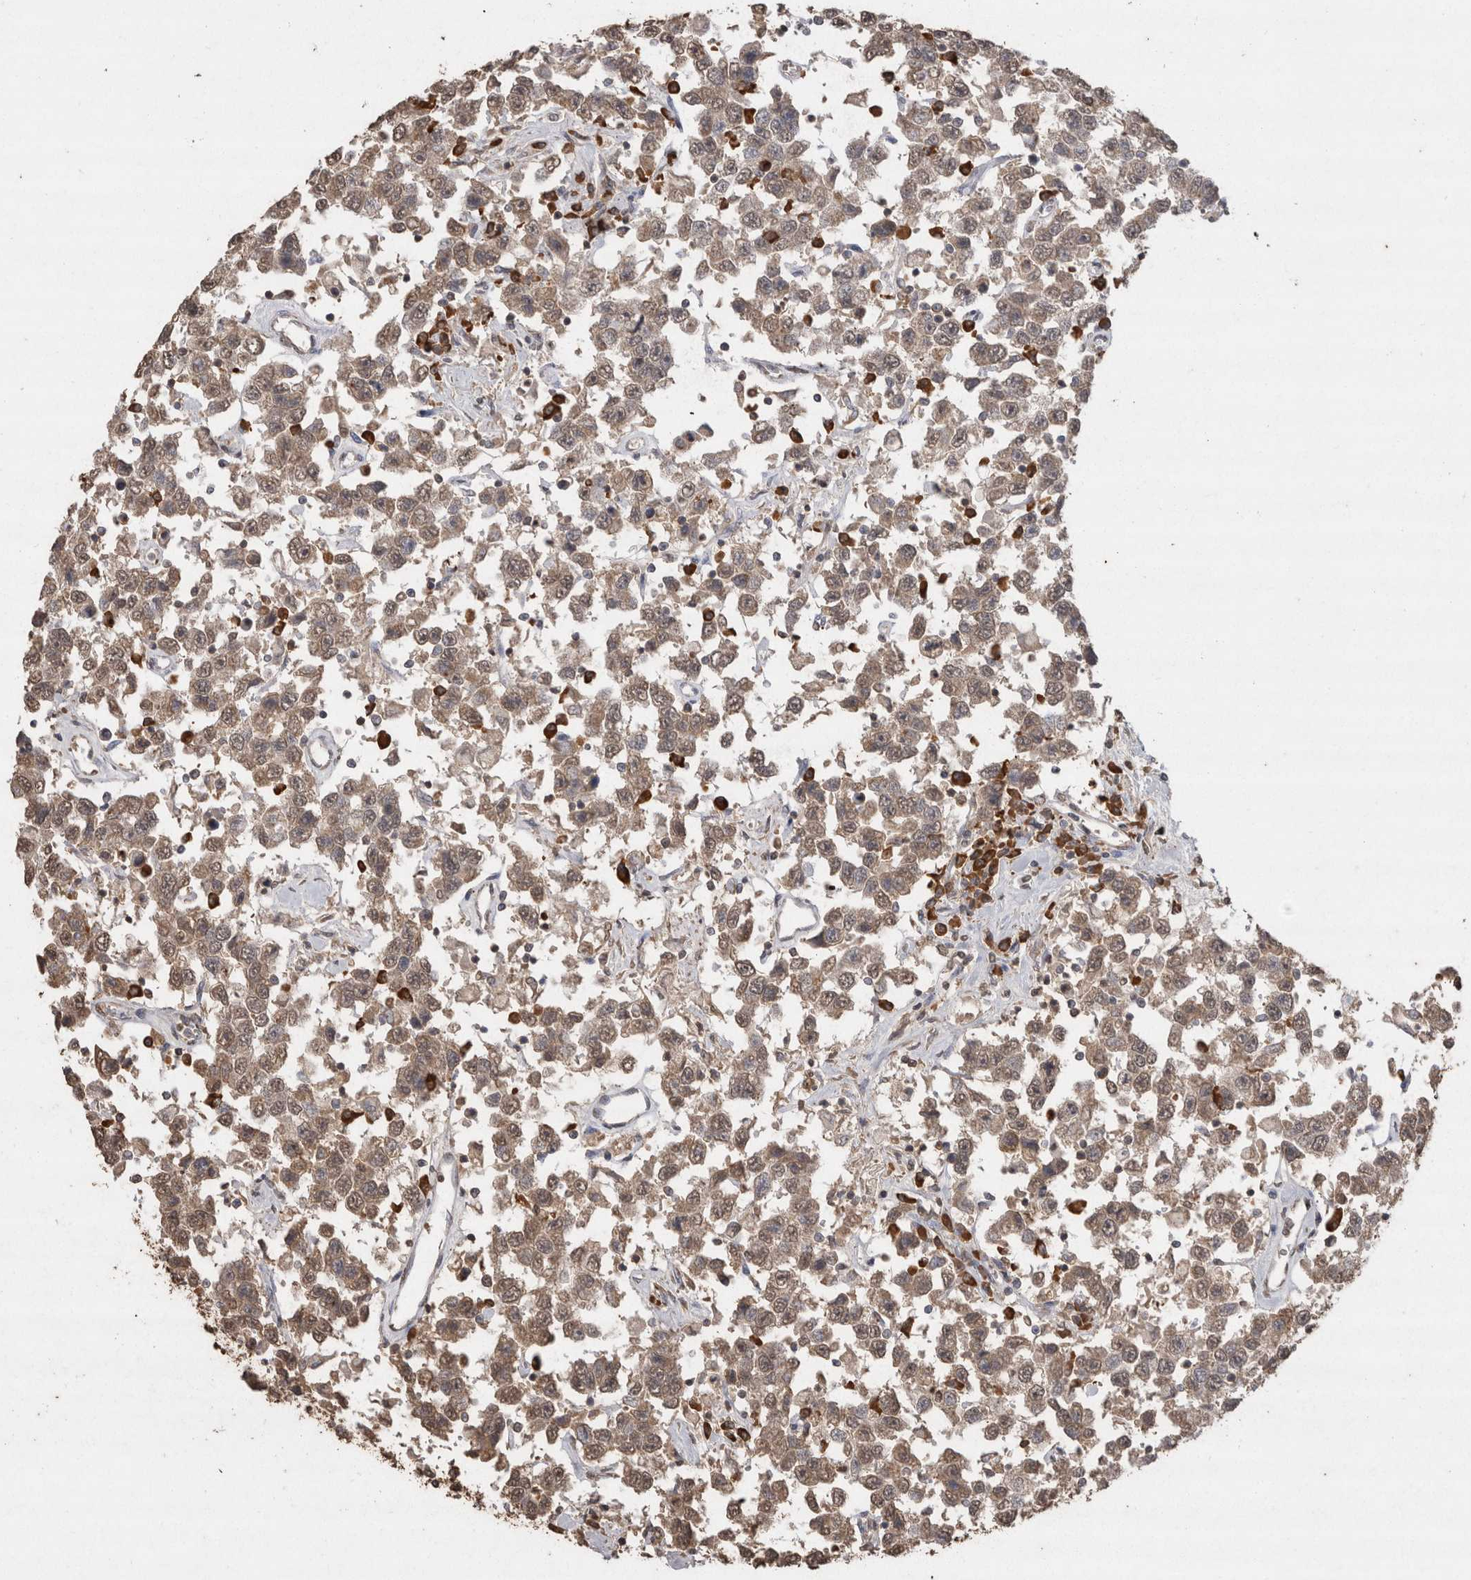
{"staining": {"intensity": "weak", "quantity": ">75%", "location": "cytoplasmic/membranous,nuclear"}, "tissue": "testis cancer", "cell_type": "Tumor cells", "image_type": "cancer", "snomed": [{"axis": "morphology", "description": "Seminoma, NOS"}, {"axis": "topography", "description": "Testis"}], "caption": "The micrograph reveals immunohistochemical staining of testis seminoma. There is weak cytoplasmic/membranous and nuclear positivity is identified in approximately >75% of tumor cells.", "gene": "CRELD2", "patient": {"sex": "male", "age": 41}}